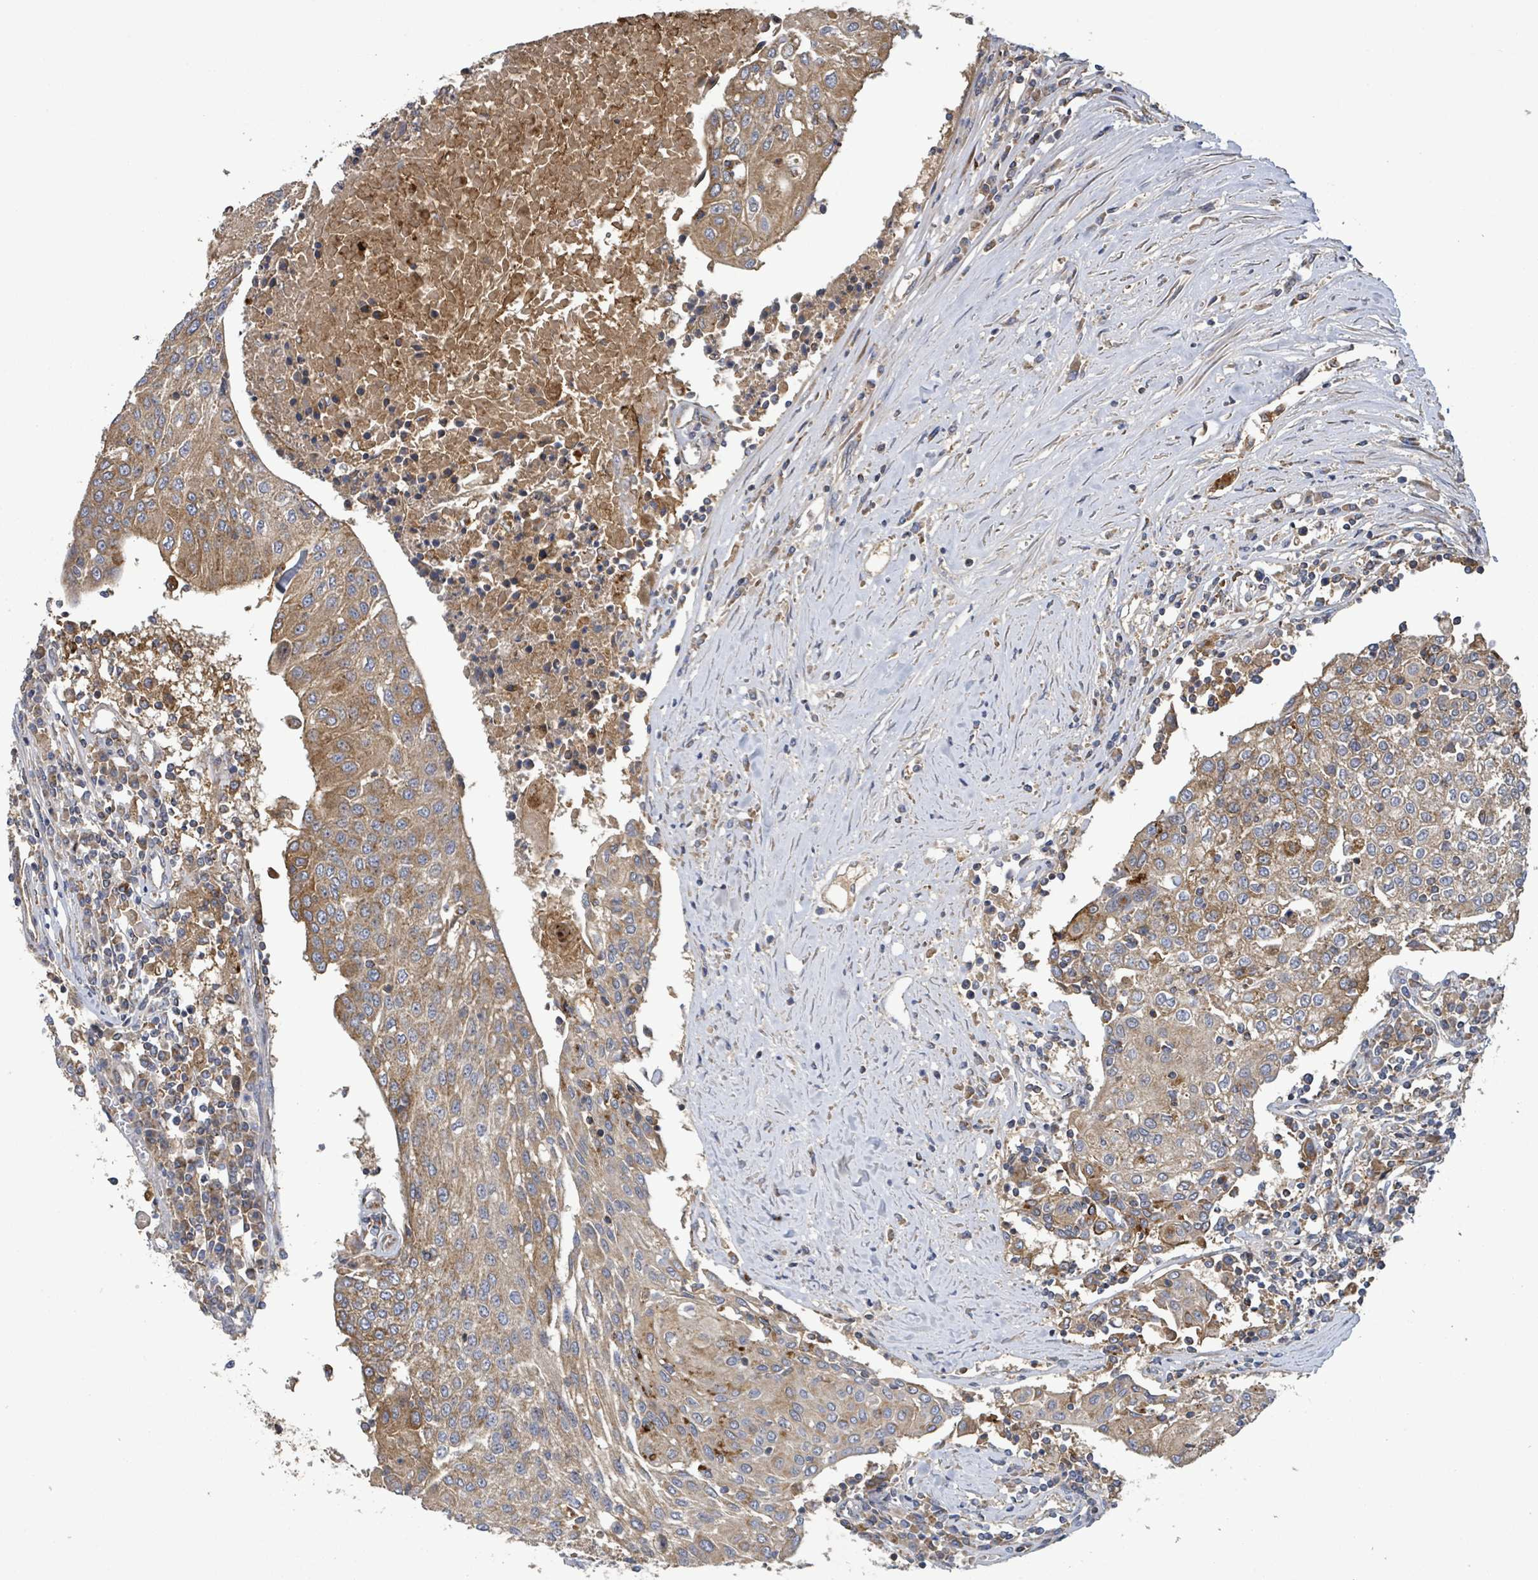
{"staining": {"intensity": "moderate", "quantity": ">75%", "location": "cytoplasmic/membranous"}, "tissue": "urothelial cancer", "cell_type": "Tumor cells", "image_type": "cancer", "snomed": [{"axis": "morphology", "description": "Urothelial carcinoma, High grade"}, {"axis": "topography", "description": "Urinary bladder"}], "caption": "Immunohistochemistry staining of high-grade urothelial carcinoma, which shows medium levels of moderate cytoplasmic/membranous positivity in about >75% of tumor cells indicating moderate cytoplasmic/membranous protein staining. The staining was performed using DAB (3,3'-diaminobenzidine) (brown) for protein detection and nuclei were counterstained in hematoxylin (blue).", "gene": "PLAAT1", "patient": {"sex": "female", "age": 85}}